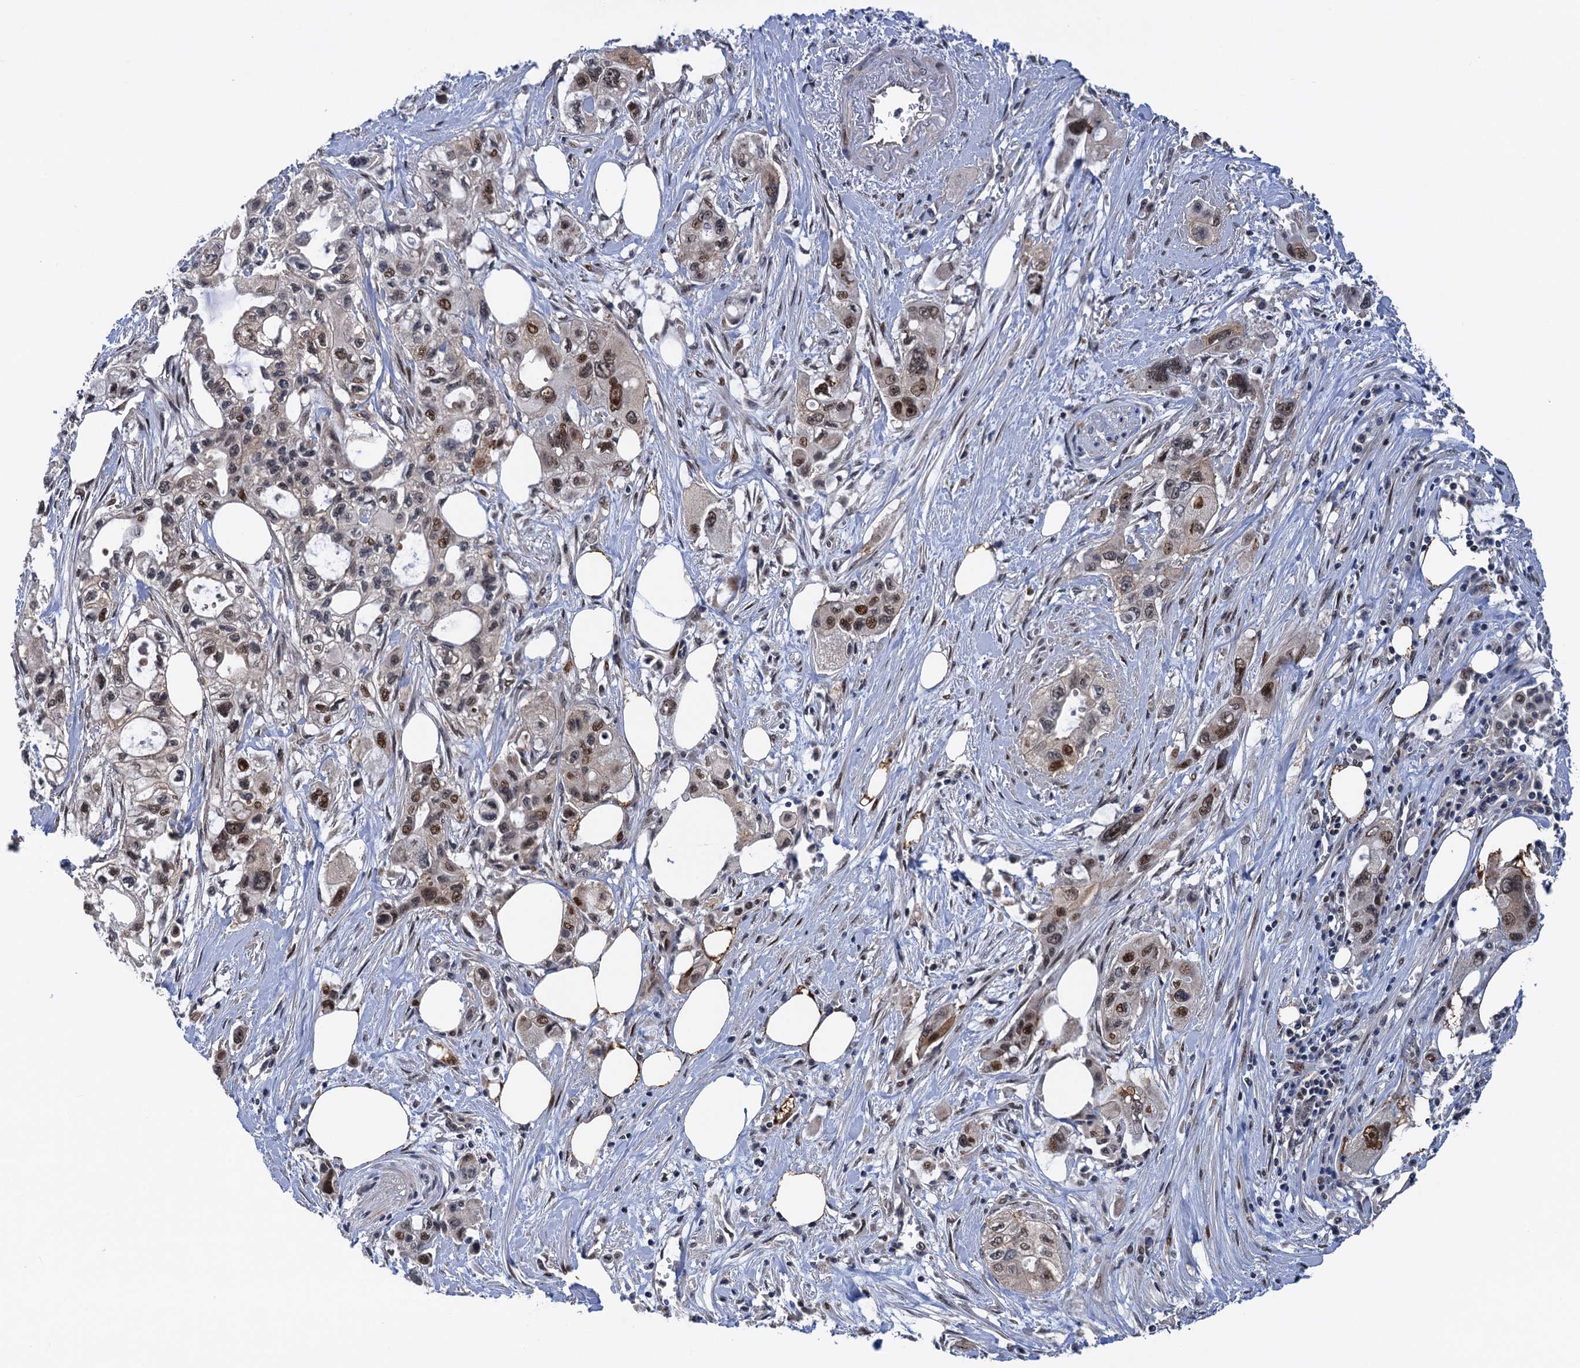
{"staining": {"intensity": "moderate", "quantity": "25%-75%", "location": "nuclear"}, "tissue": "pancreatic cancer", "cell_type": "Tumor cells", "image_type": "cancer", "snomed": [{"axis": "morphology", "description": "Adenocarcinoma, NOS"}, {"axis": "topography", "description": "Pancreas"}], "caption": "High-power microscopy captured an IHC photomicrograph of pancreatic cancer, revealing moderate nuclear expression in about 25%-75% of tumor cells.", "gene": "ZAR1L", "patient": {"sex": "male", "age": 75}}